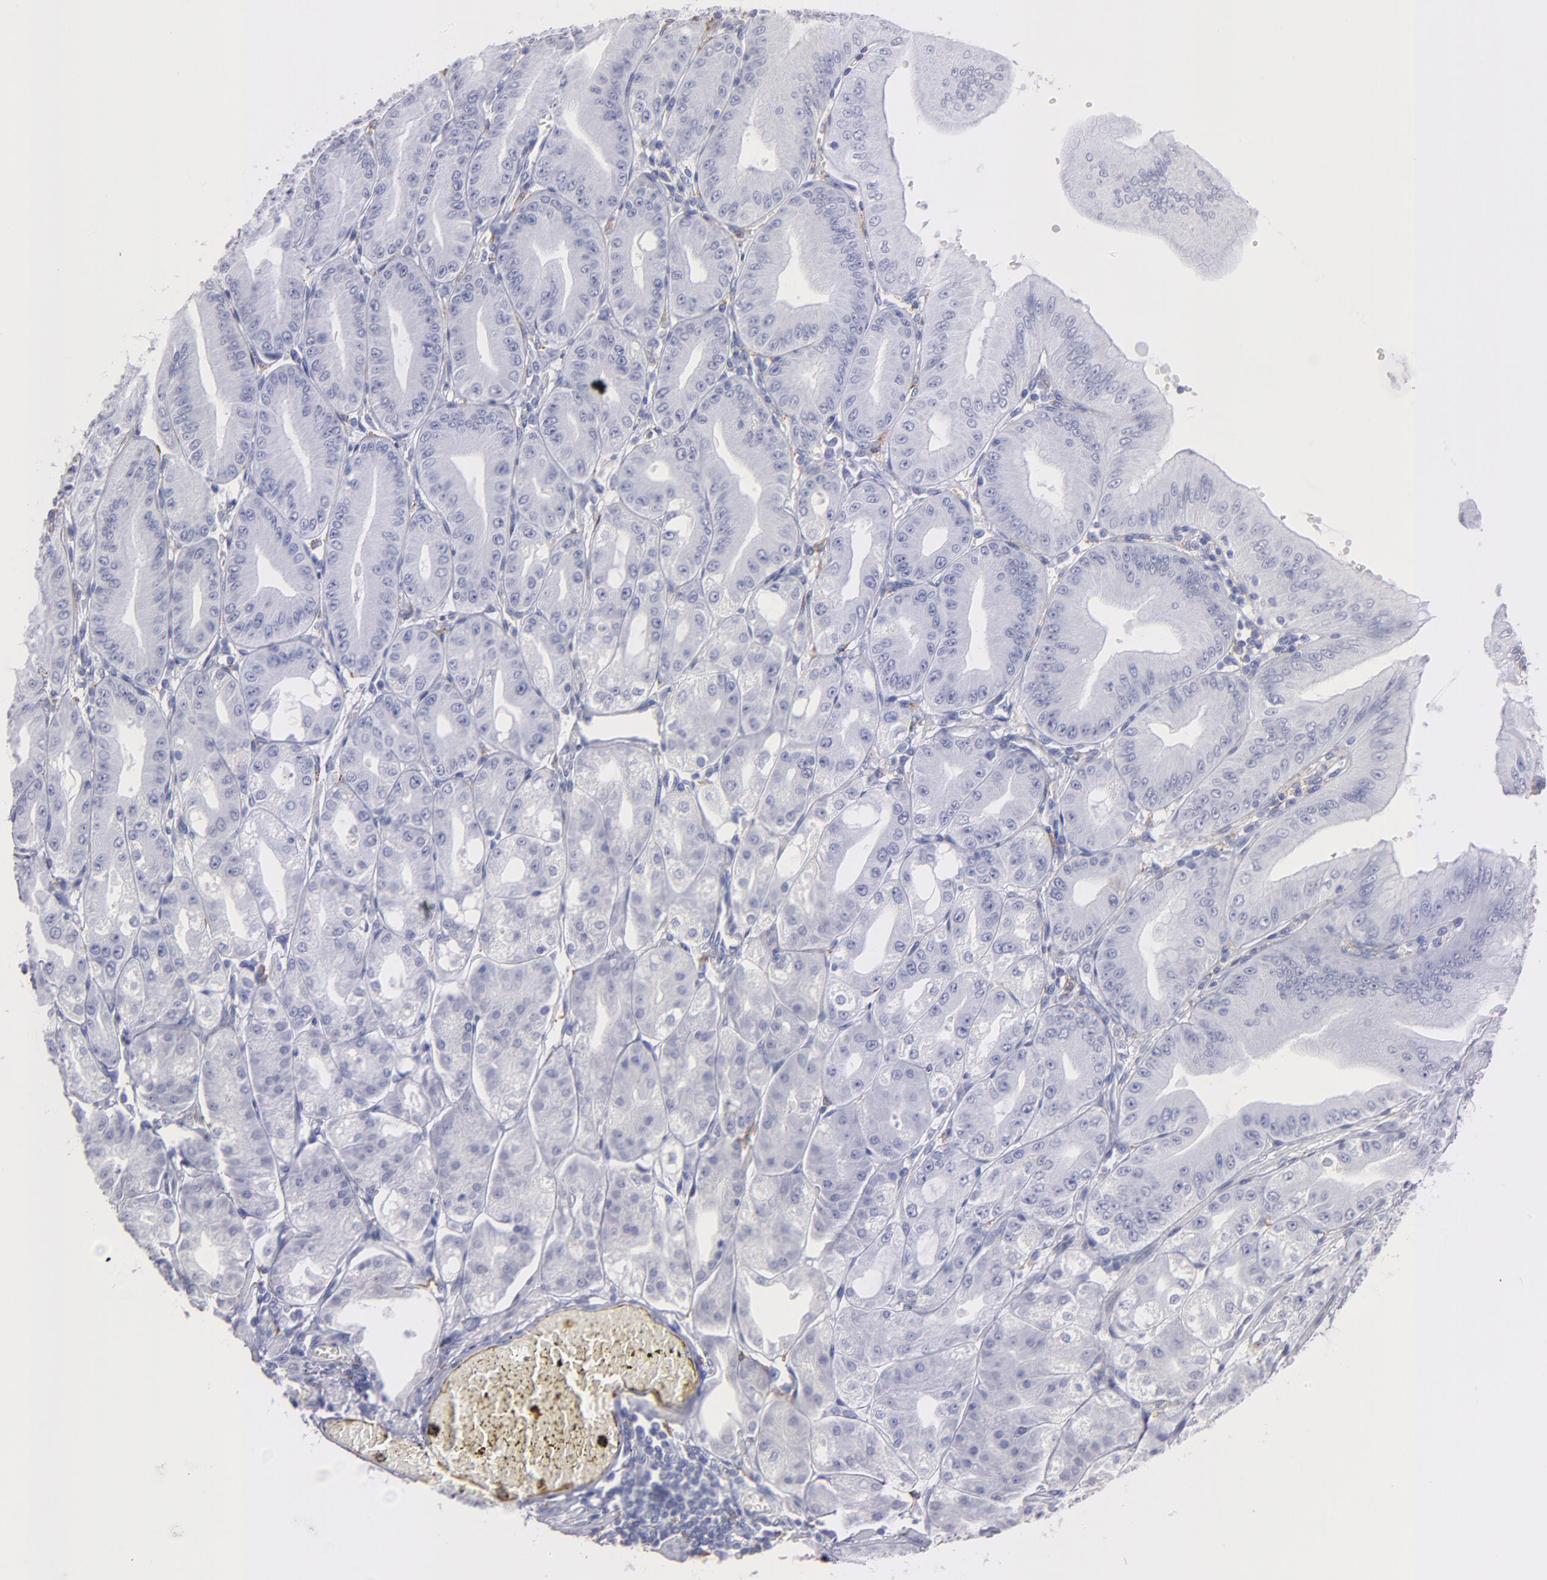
{"staining": {"intensity": "negative", "quantity": "none", "location": "none"}, "tissue": "stomach", "cell_type": "Glandular cells", "image_type": "normal", "snomed": [{"axis": "morphology", "description": "Normal tissue, NOS"}, {"axis": "topography", "description": "Stomach, lower"}], "caption": "High magnification brightfield microscopy of unremarkable stomach stained with DAB (3,3'-diaminobenzidine) (brown) and counterstained with hematoxylin (blue): glandular cells show no significant positivity.", "gene": "MB", "patient": {"sex": "male", "age": 71}}